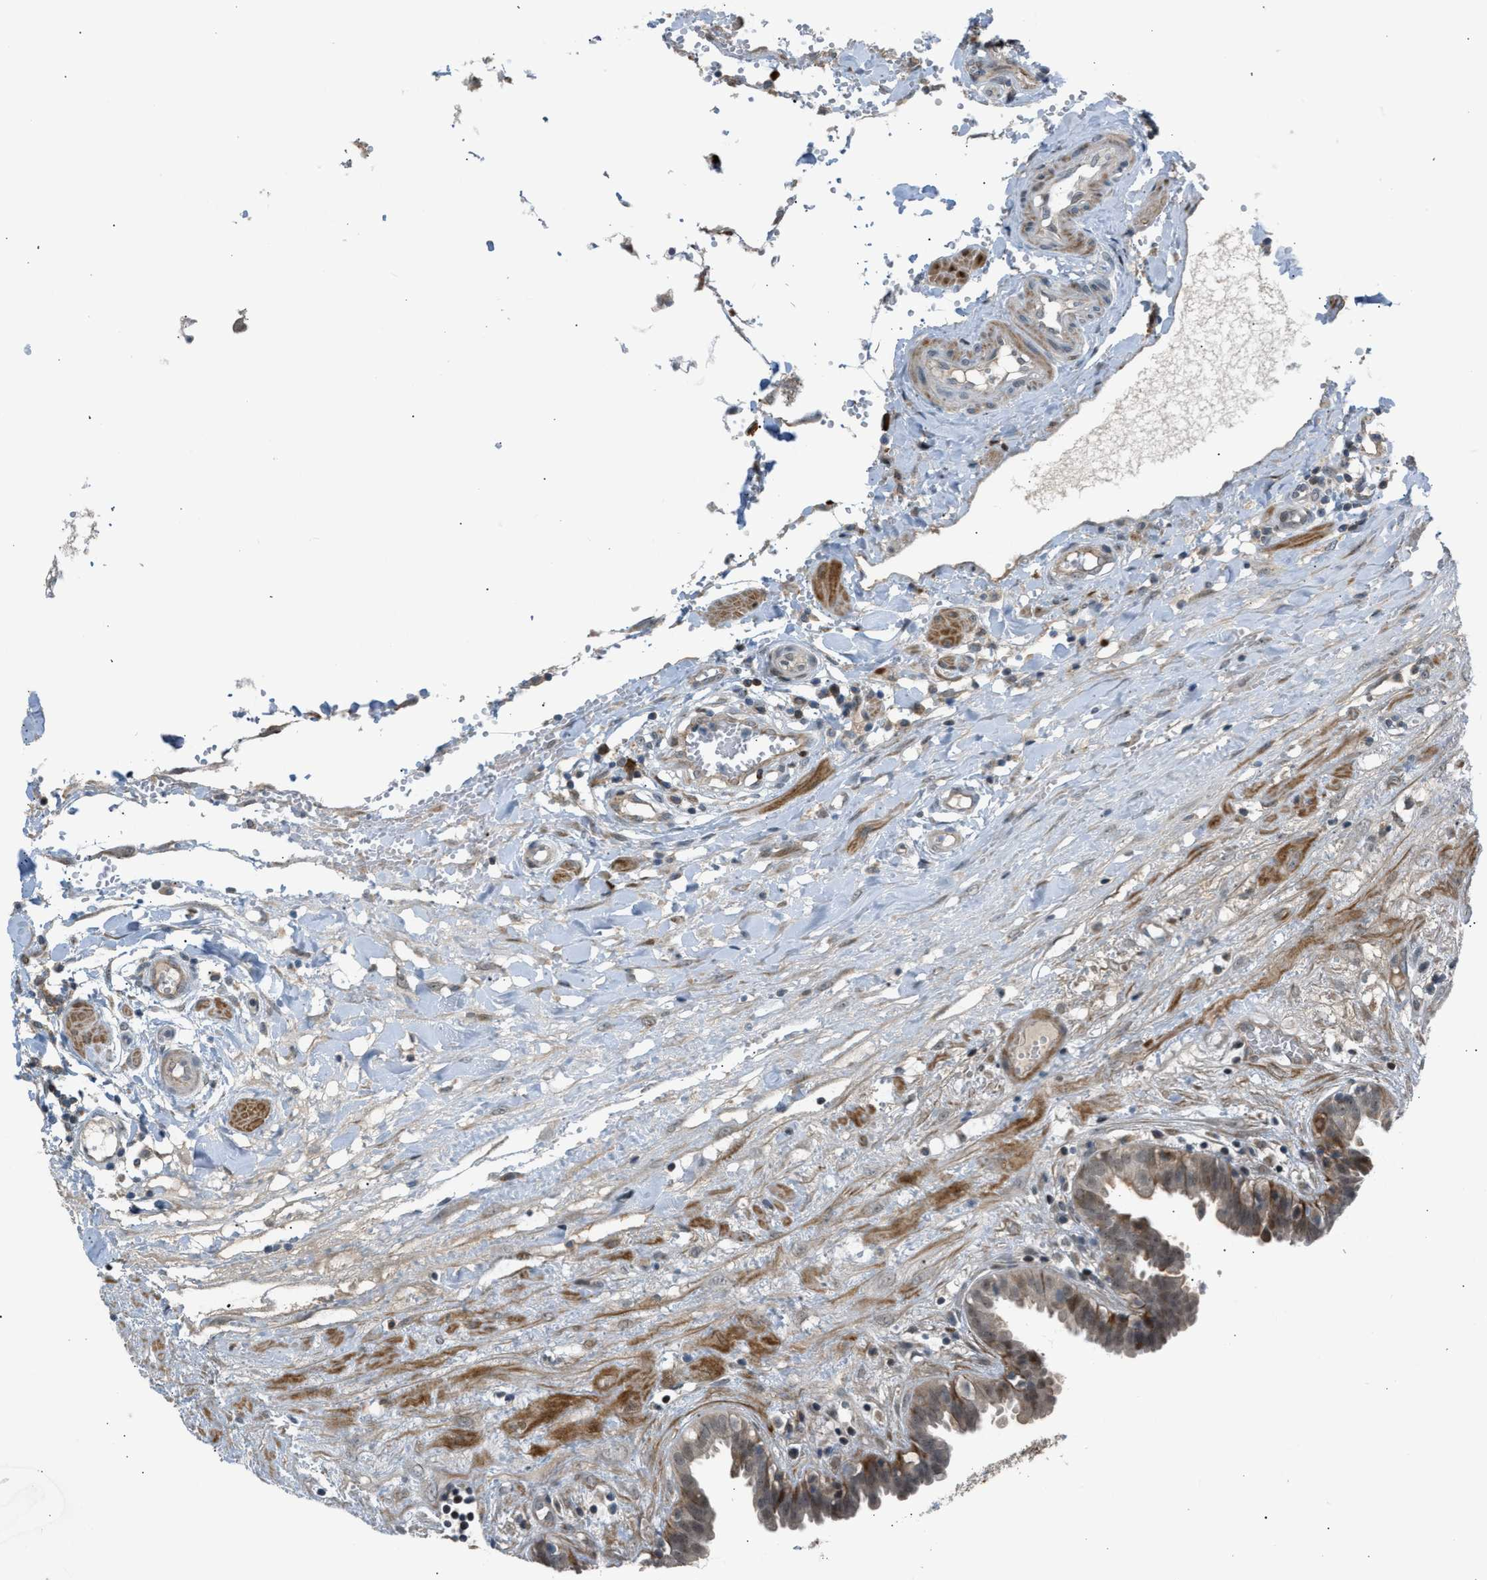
{"staining": {"intensity": "weak", "quantity": "25%-75%", "location": "cytoplasmic/membranous,nuclear"}, "tissue": "fallopian tube", "cell_type": "Glandular cells", "image_type": "normal", "snomed": [{"axis": "morphology", "description": "Normal tissue, NOS"}, {"axis": "topography", "description": "Fallopian tube"}, {"axis": "topography", "description": "Placenta"}], "caption": "DAB immunohistochemical staining of normal fallopian tube reveals weak cytoplasmic/membranous,nuclear protein expression in about 25%-75% of glandular cells. (DAB (3,3'-diaminobenzidine) IHC with brightfield microscopy, high magnification).", "gene": "VPS41", "patient": {"sex": "female", "age": 32}}